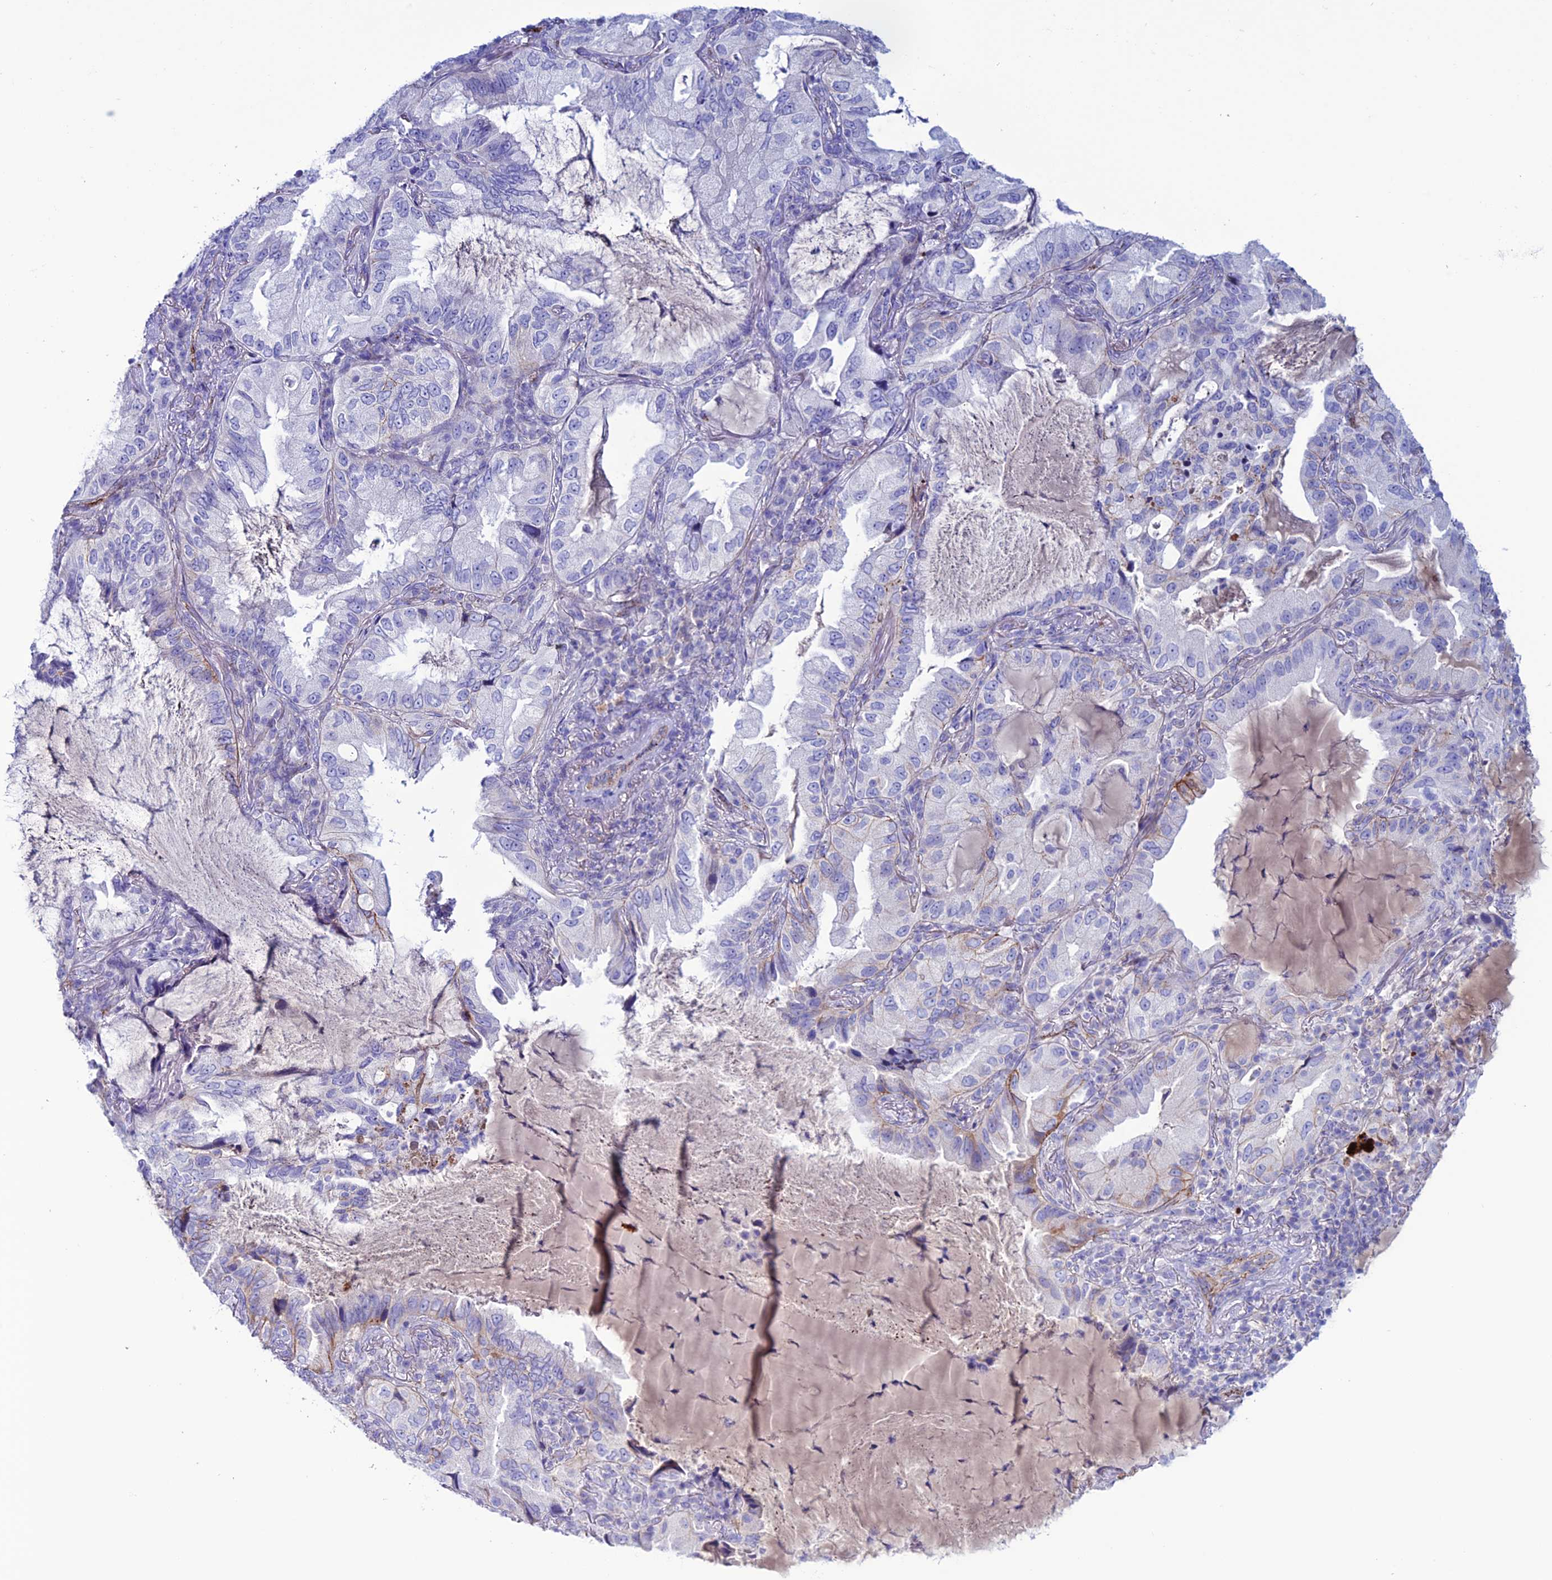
{"staining": {"intensity": "negative", "quantity": "none", "location": "none"}, "tissue": "lung cancer", "cell_type": "Tumor cells", "image_type": "cancer", "snomed": [{"axis": "morphology", "description": "Adenocarcinoma, NOS"}, {"axis": "topography", "description": "Lung"}], "caption": "Immunohistochemical staining of human adenocarcinoma (lung) shows no significant positivity in tumor cells.", "gene": "CDC42EP5", "patient": {"sex": "female", "age": 69}}